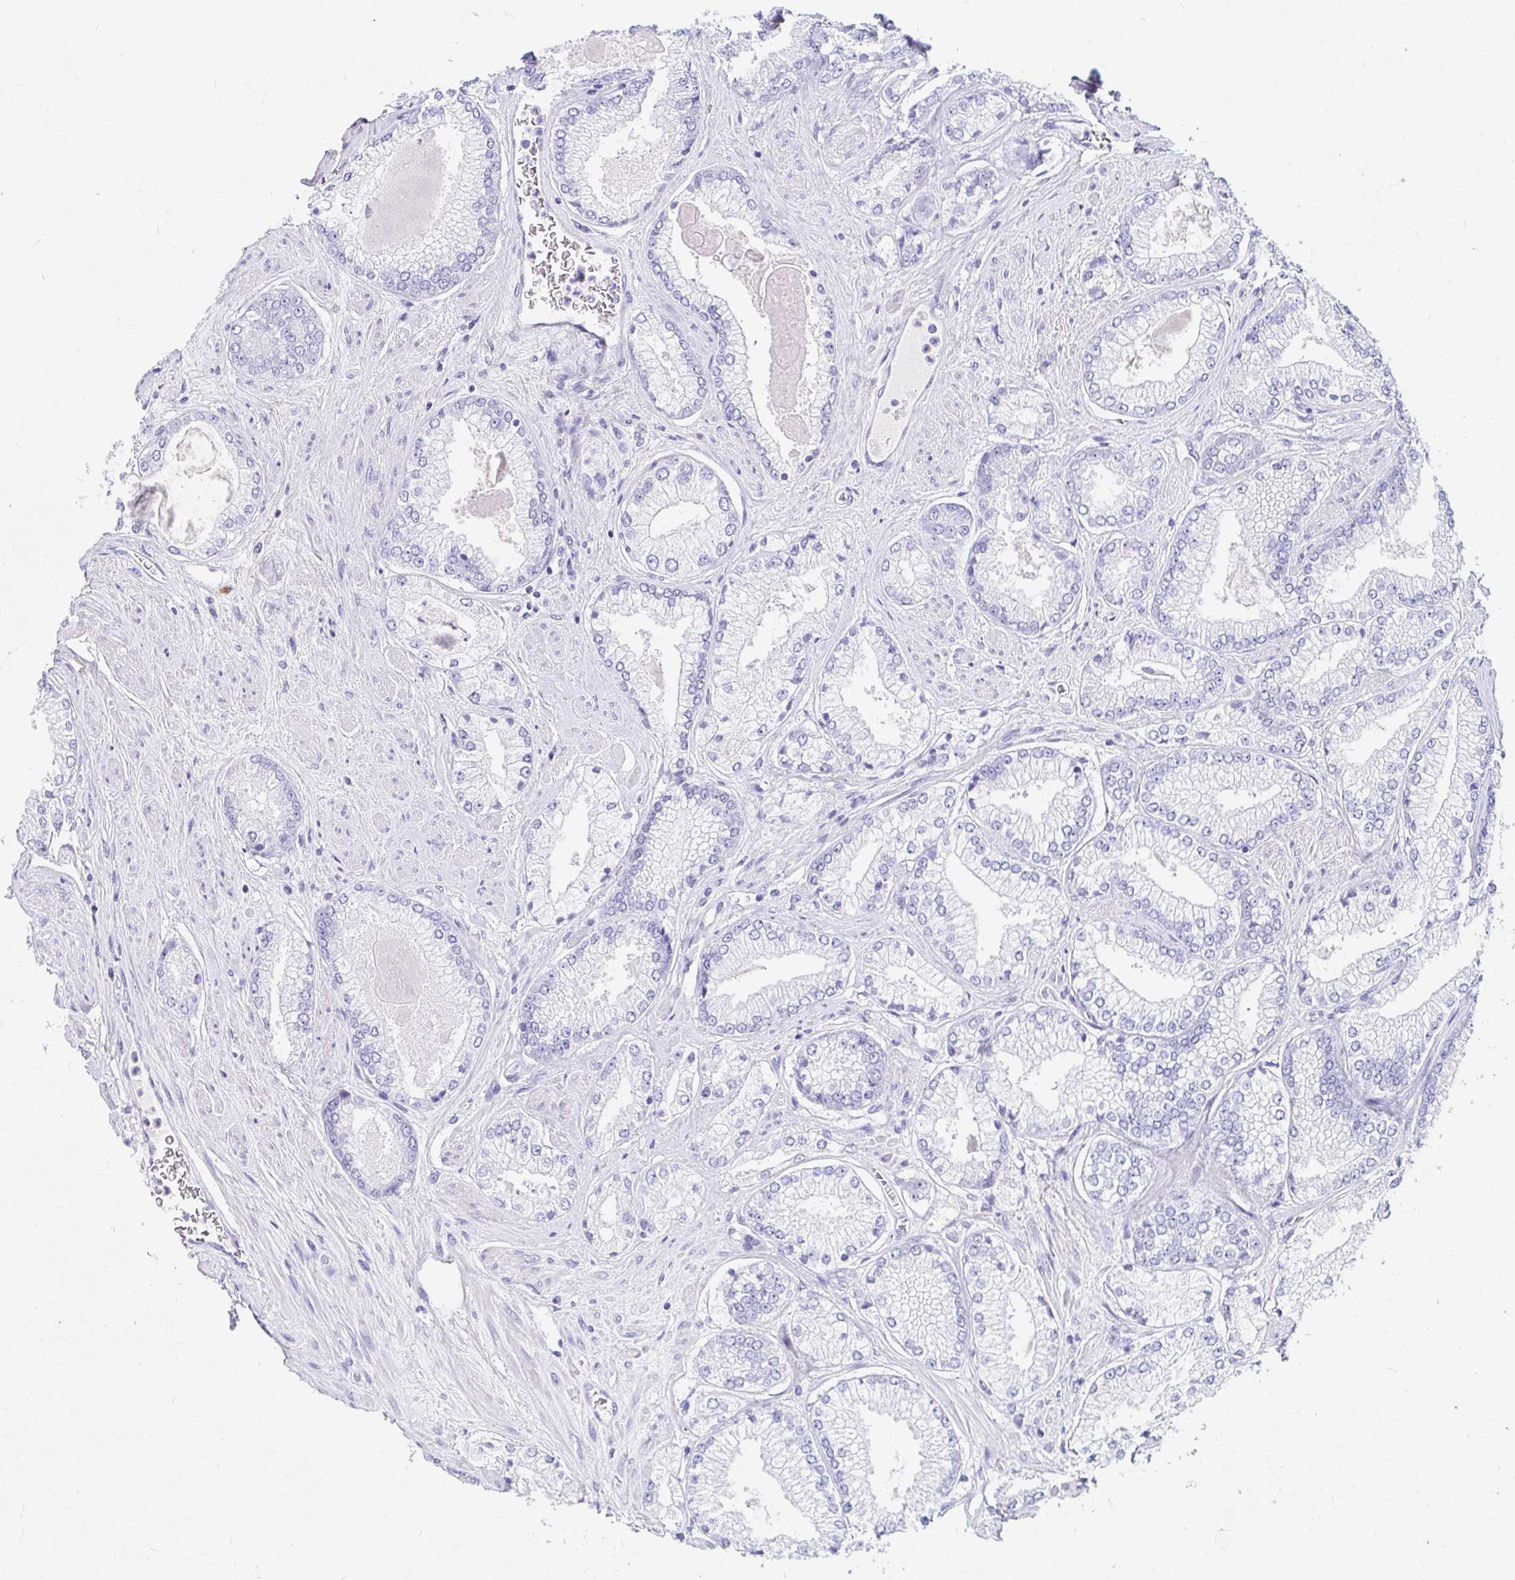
{"staining": {"intensity": "negative", "quantity": "none", "location": "none"}, "tissue": "prostate cancer", "cell_type": "Tumor cells", "image_type": "cancer", "snomed": [{"axis": "morphology", "description": "Adenocarcinoma, Low grade"}, {"axis": "topography", "description": "Prostate"}], "caption": "Immunohistochemical staining of human adenocarcinoma (low-grade) (prostate) reveals no significant positivity in tumor cells.", "gene": "NR2E1", "patient": {"sex": "male", "age": 67}}